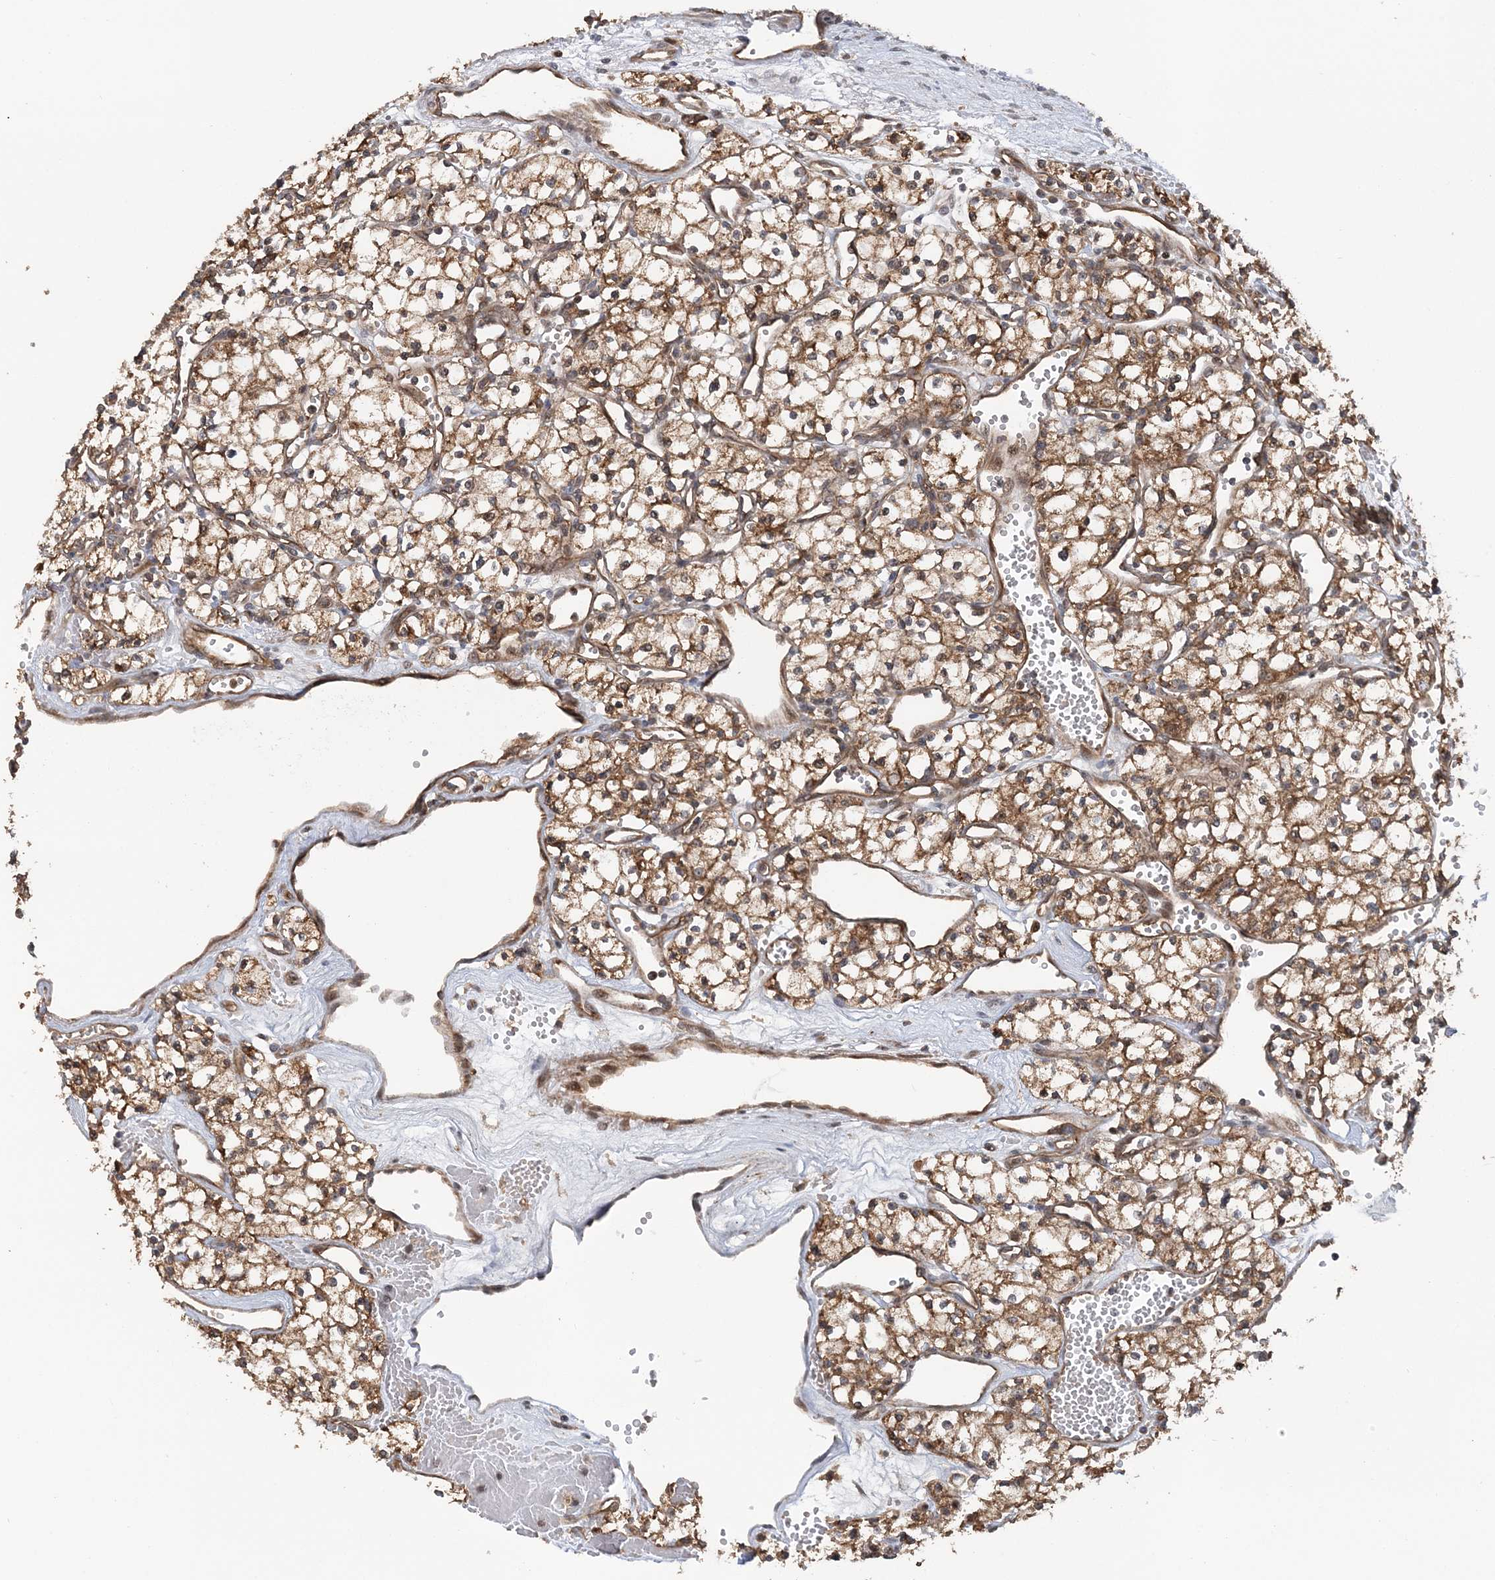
{"staining": {"intensity": "moderate", "quantity": ">75%", "location": "cytoplasmic/membranous"}, "tissue": "renal cancer", "cell_type": "Tumor cells", "image_type": "cancer", "snomed": [{"axis": "morphology", "description": "Adenocarcinoma, NOS"}, {"axis": "topography", "description": "Kidney"}], "caption": "A micrograph of human renal adenocarcinoma stained for a protein displays moderate cytoplasmic/membranous brown staining in tumor cells. The protein is stained brown, and the nuclei are stained in blue (DAB IHC with brightfield microscopy, high magnification).", "gene": "KIF4A", "patient": {"sex": "male", "age": 59}}